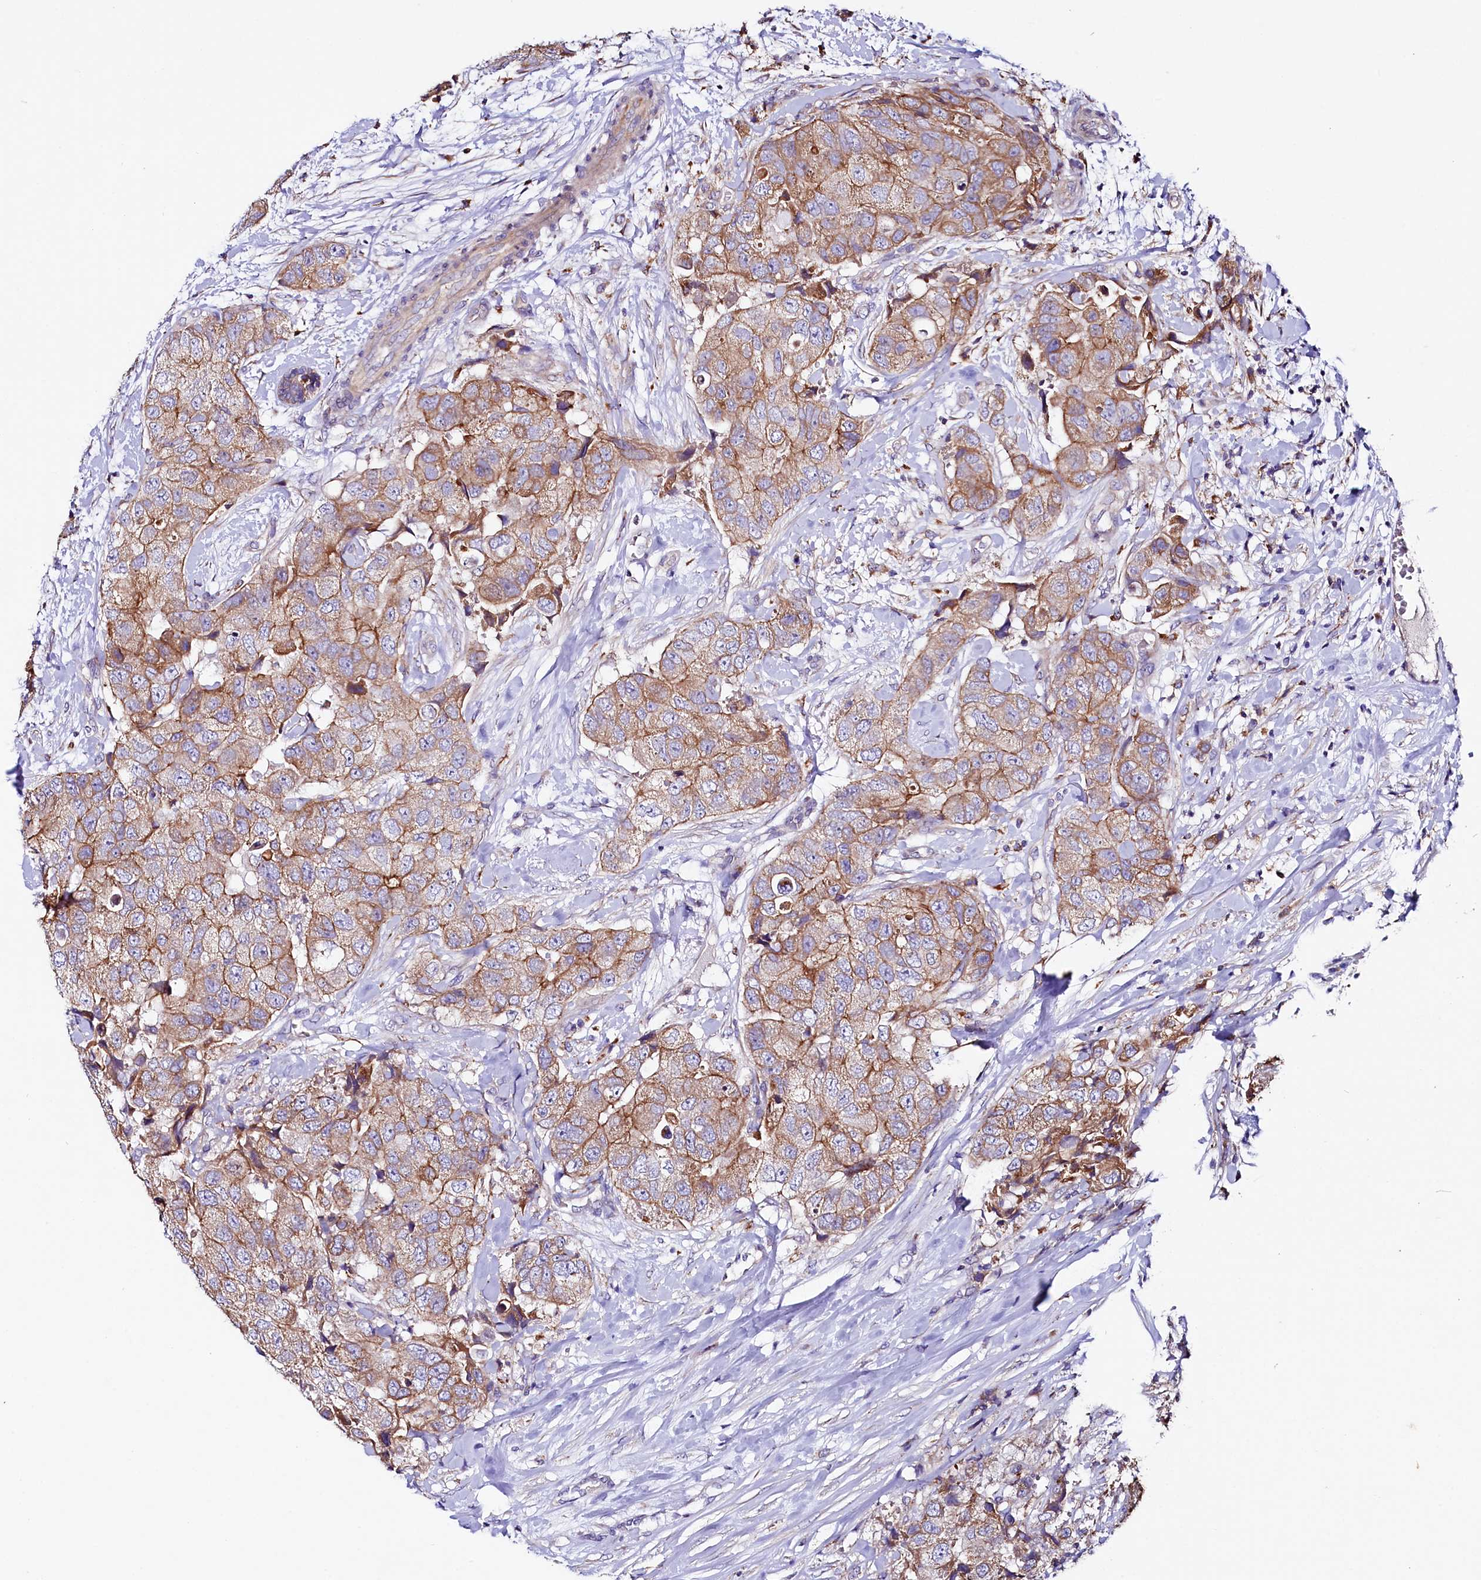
{"staining": {"intensity": "moderate", "quantity": ">75%", "location": "cytoplasmic/membranous"}, "tissue": "breast cancer", "cell_type": "Tumor cells", "image_type": "cancer", "snomed": [{"axis": "morphology", "description": "Duct carcinoma"}, {"axis": "topography", "description": "Breast"}], "caption": "This is an image of immunohistochemistry staining of breast cancer, which shows moderate expression in the cytoplasmic/membranous of tumor cells.", "gene": "SACM1L", "patient": {"sex": "female", "age": 62}}